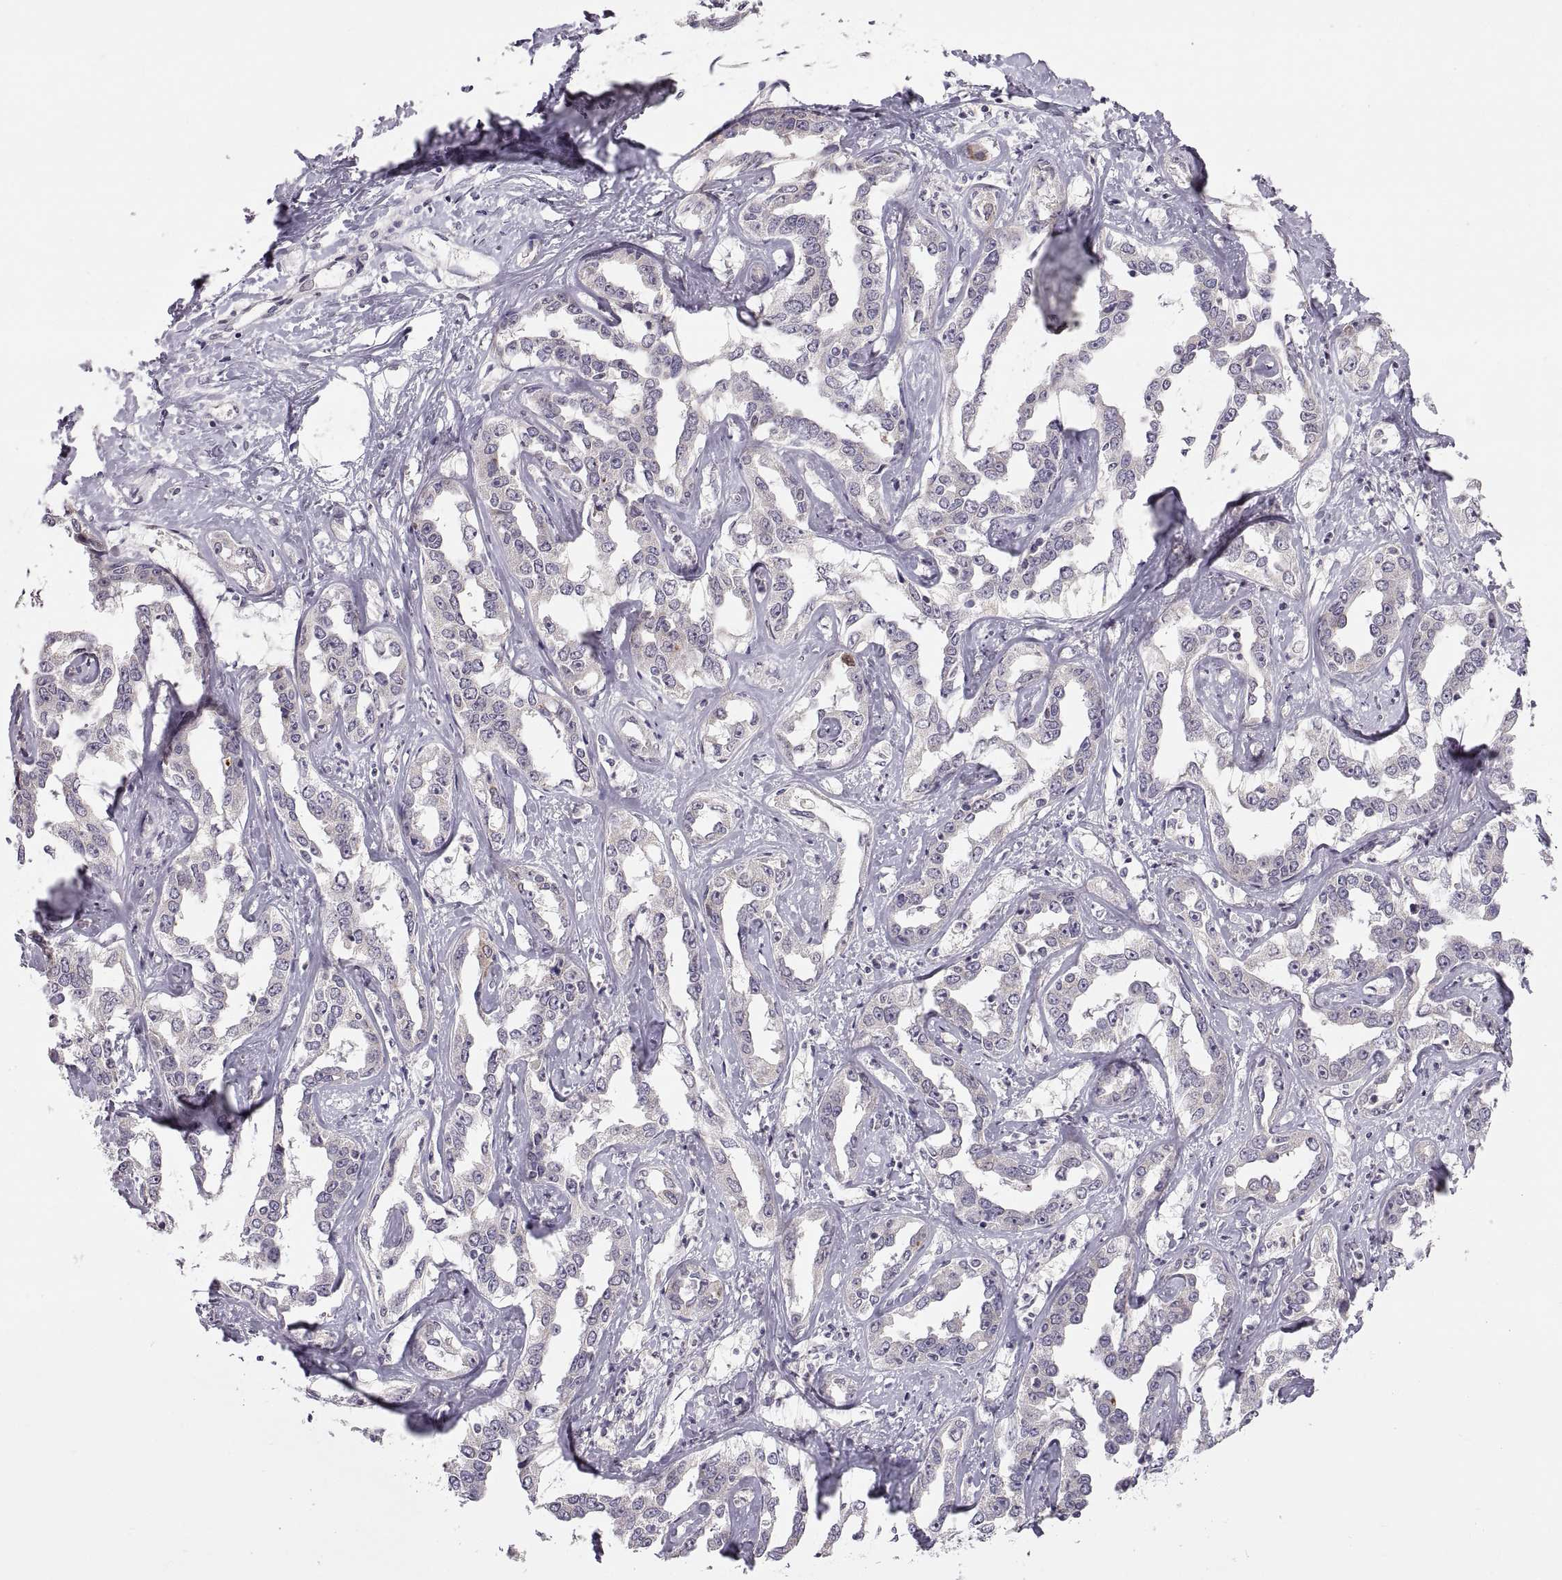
{"staining": {"intensity": "negative", "quantity": "none", "location": "none"}, "tissue": "liver cancer", "cell_type": "Tumor cells", "image_type": "cancer", "snomed": [{"axis": "morphology", "description": "Cholangiocarcinoma"}, {"axis": "topography", "description": "Liver"}], "caption": "This is an immunohistochemistry (IHC) histopathology image of human cholangiocarcinoma (liver). There is no staining in tumor cells.", "gene": "HMGCR", "patient": {"sex": "male", "age": 59}}